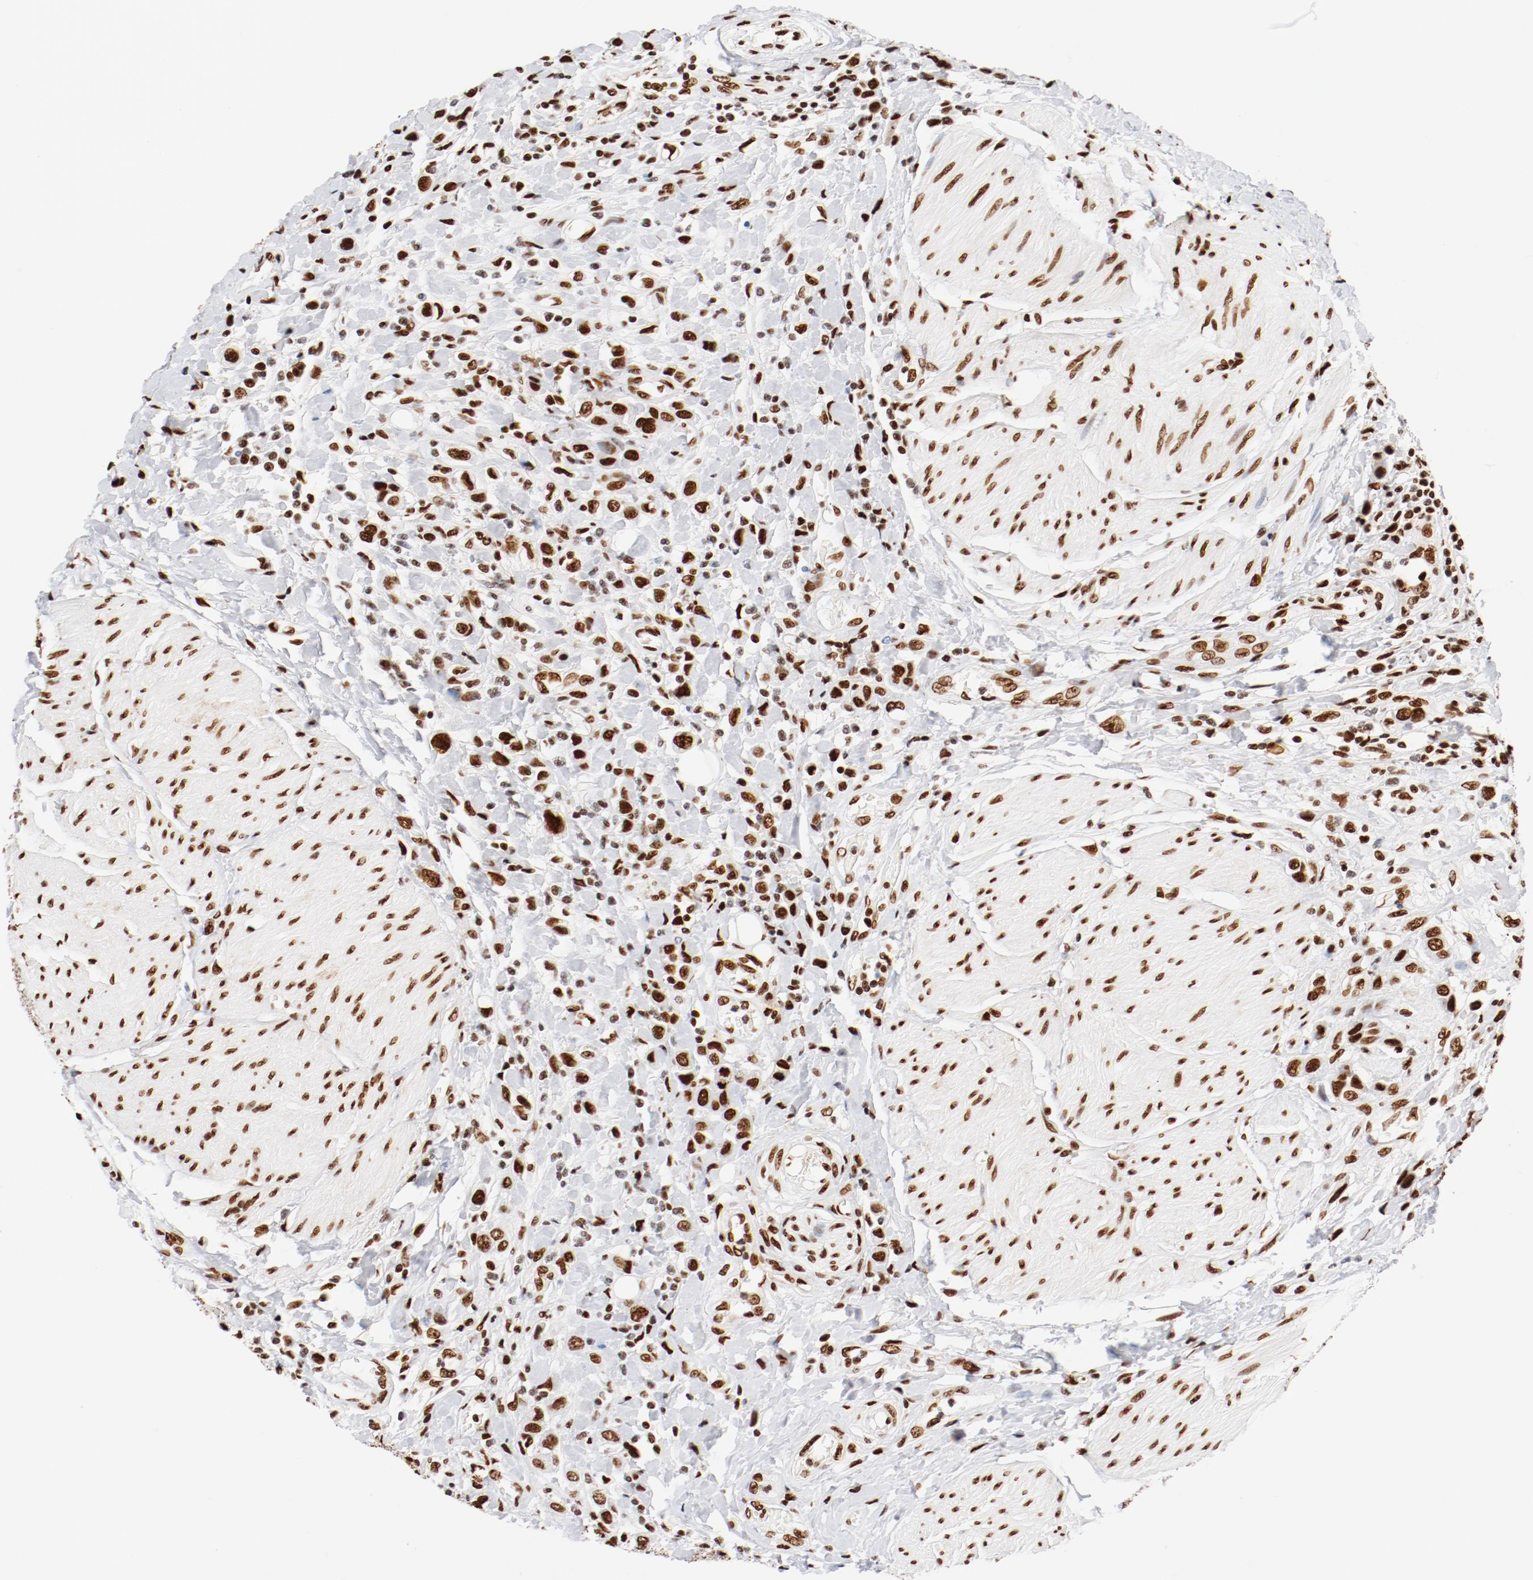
{"staining": {"intensity": "strong", "quantity": ">75%", "location": "nuclear"}, "tissue": "urothelial cancer", "cell_type": "Tumor cells", "image_type": "cancer", "snomed": [{"axis": "morphology", "description": "Urothelial carcinoma, High grade"}, {"axis": "topography", "description": "Urinary bladder"}], "caption": "Protein staining reveals strong nuclear positivity in about >75% of tumor cells in high-grade urothelial carcinoma.", "gene": "CTBP1", "patient": {"sex": "male", "age": 50}}